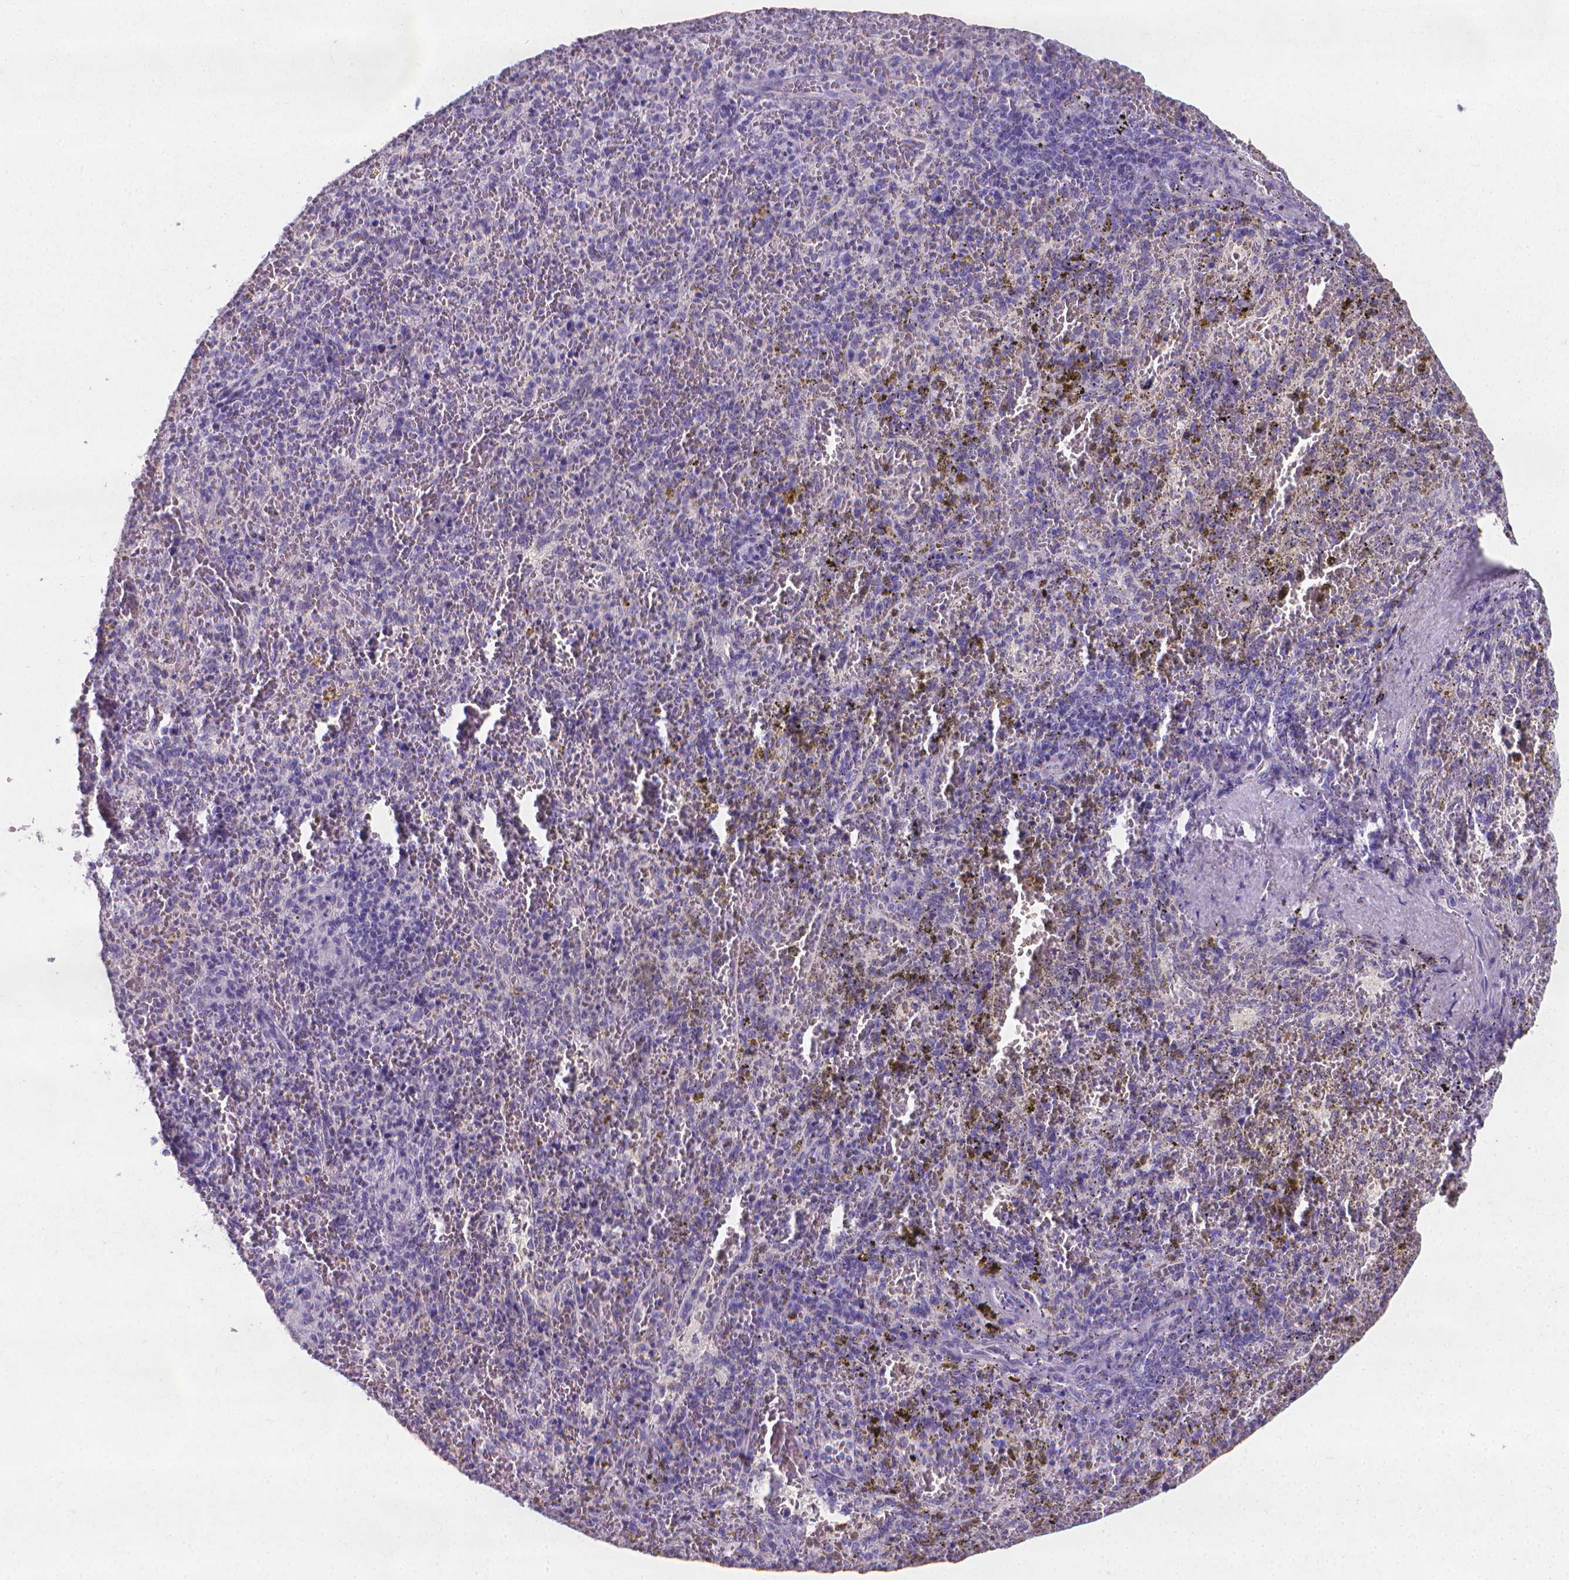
{"staining": {"intensity": "negative", "quantity": "none", "location": "none"}, "tissue": "spleen", "cell_type": "Cells in red pulp", "image_type": "normal", "snomed": [{"axis": "morphology", "description": "Normal tissue, NOS"}, {"axis": "topography", "description": "Spleen"}], "caption": "Spleen stained for a protein using immunohistochemistry demonstrates no expression cells in red pulp.", "gene": "XPNPEP2", "patient": {"sex": "female", "age": 50}}